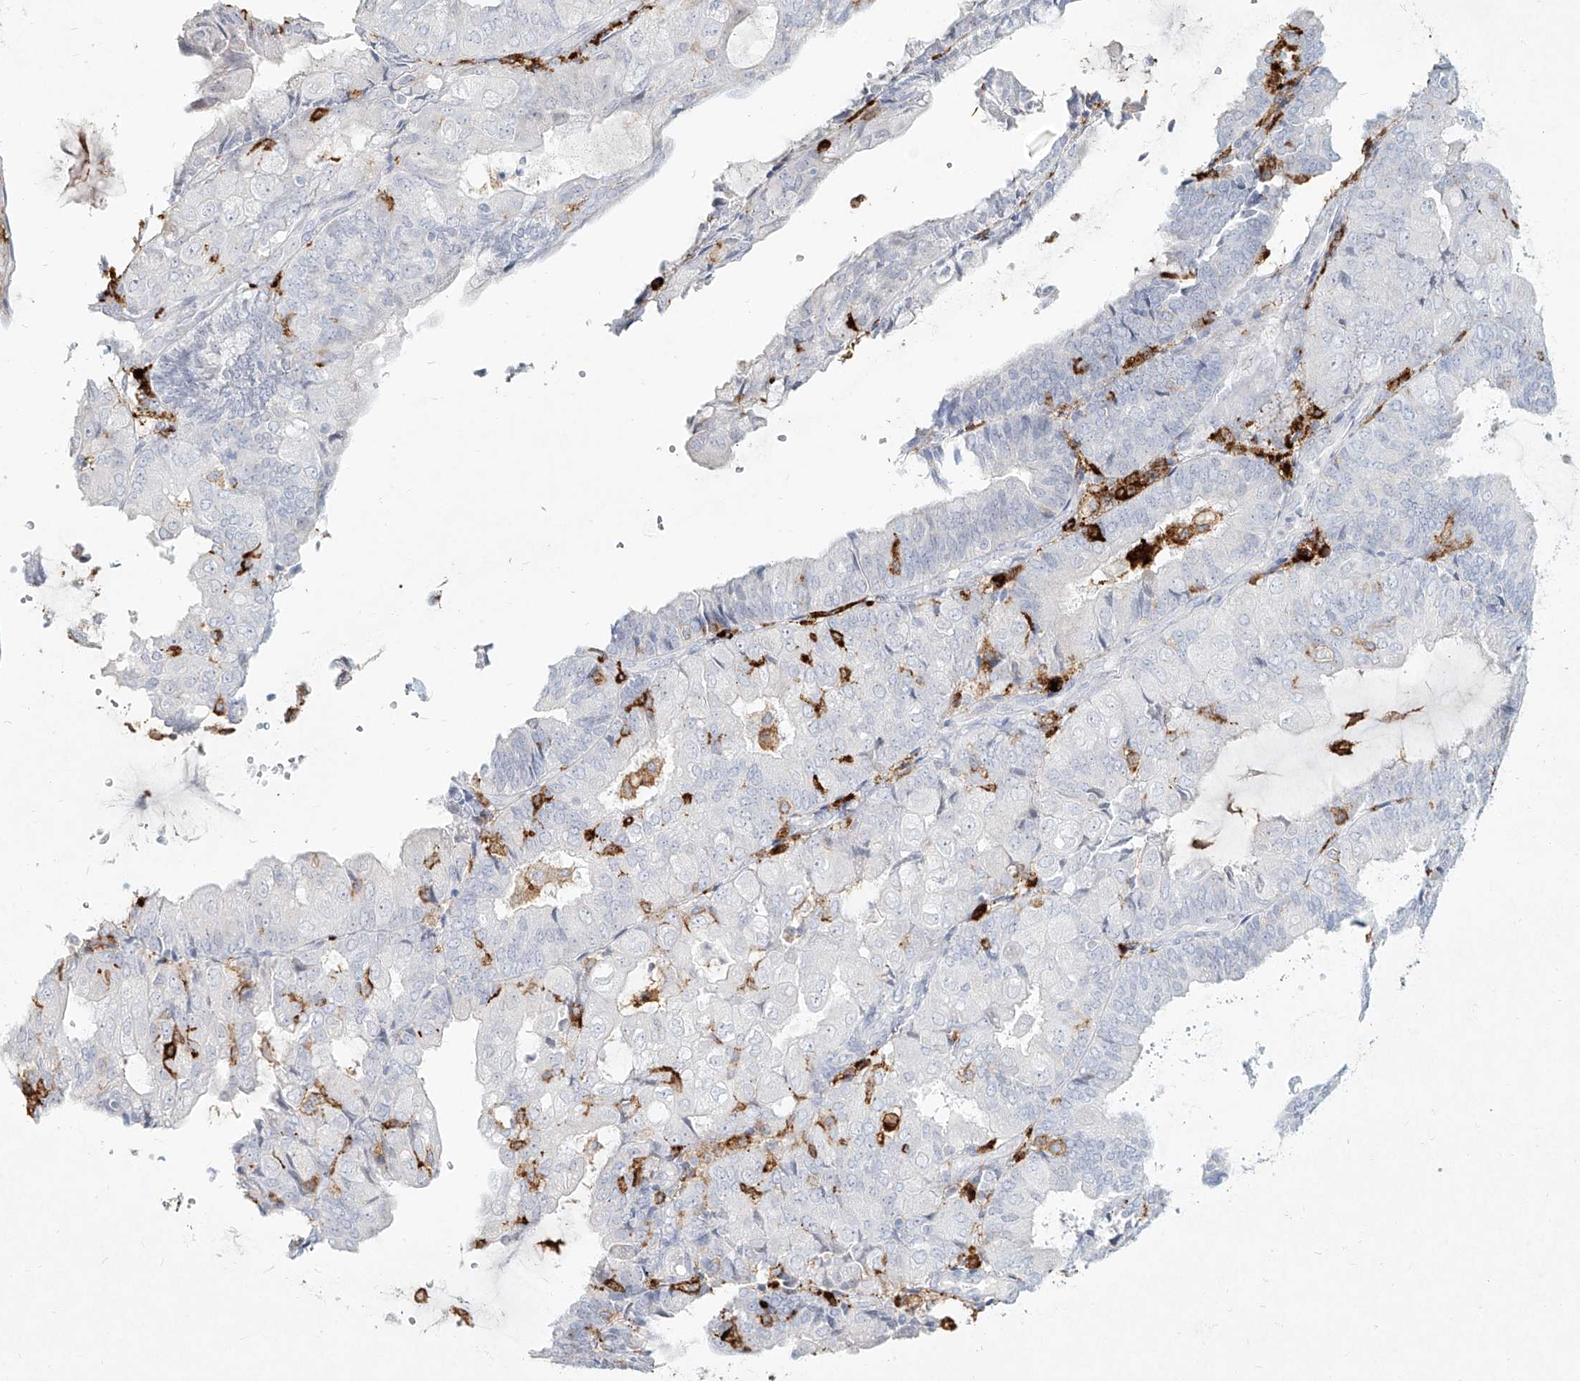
{"staining": {"intensity": "negative", "quantity": "none", "location": "none"}, "tissue": "endometrial cancer", "cell_type": "Tumor cells", "image_type": "cancer", "snomed": [{"axis": "morphology", "description": "Adenocarcinoma, NOS"}, {"axis": "topography", "description": "Endometrium"}], "caption": "A high-resolution image shows immunohistochemistry staining of endometrial cancer (adenocarcinoma), which shows no significant positivity in tumor cells.", "gene": "CD209", "patient": {"sex": "female", "age": 81}}